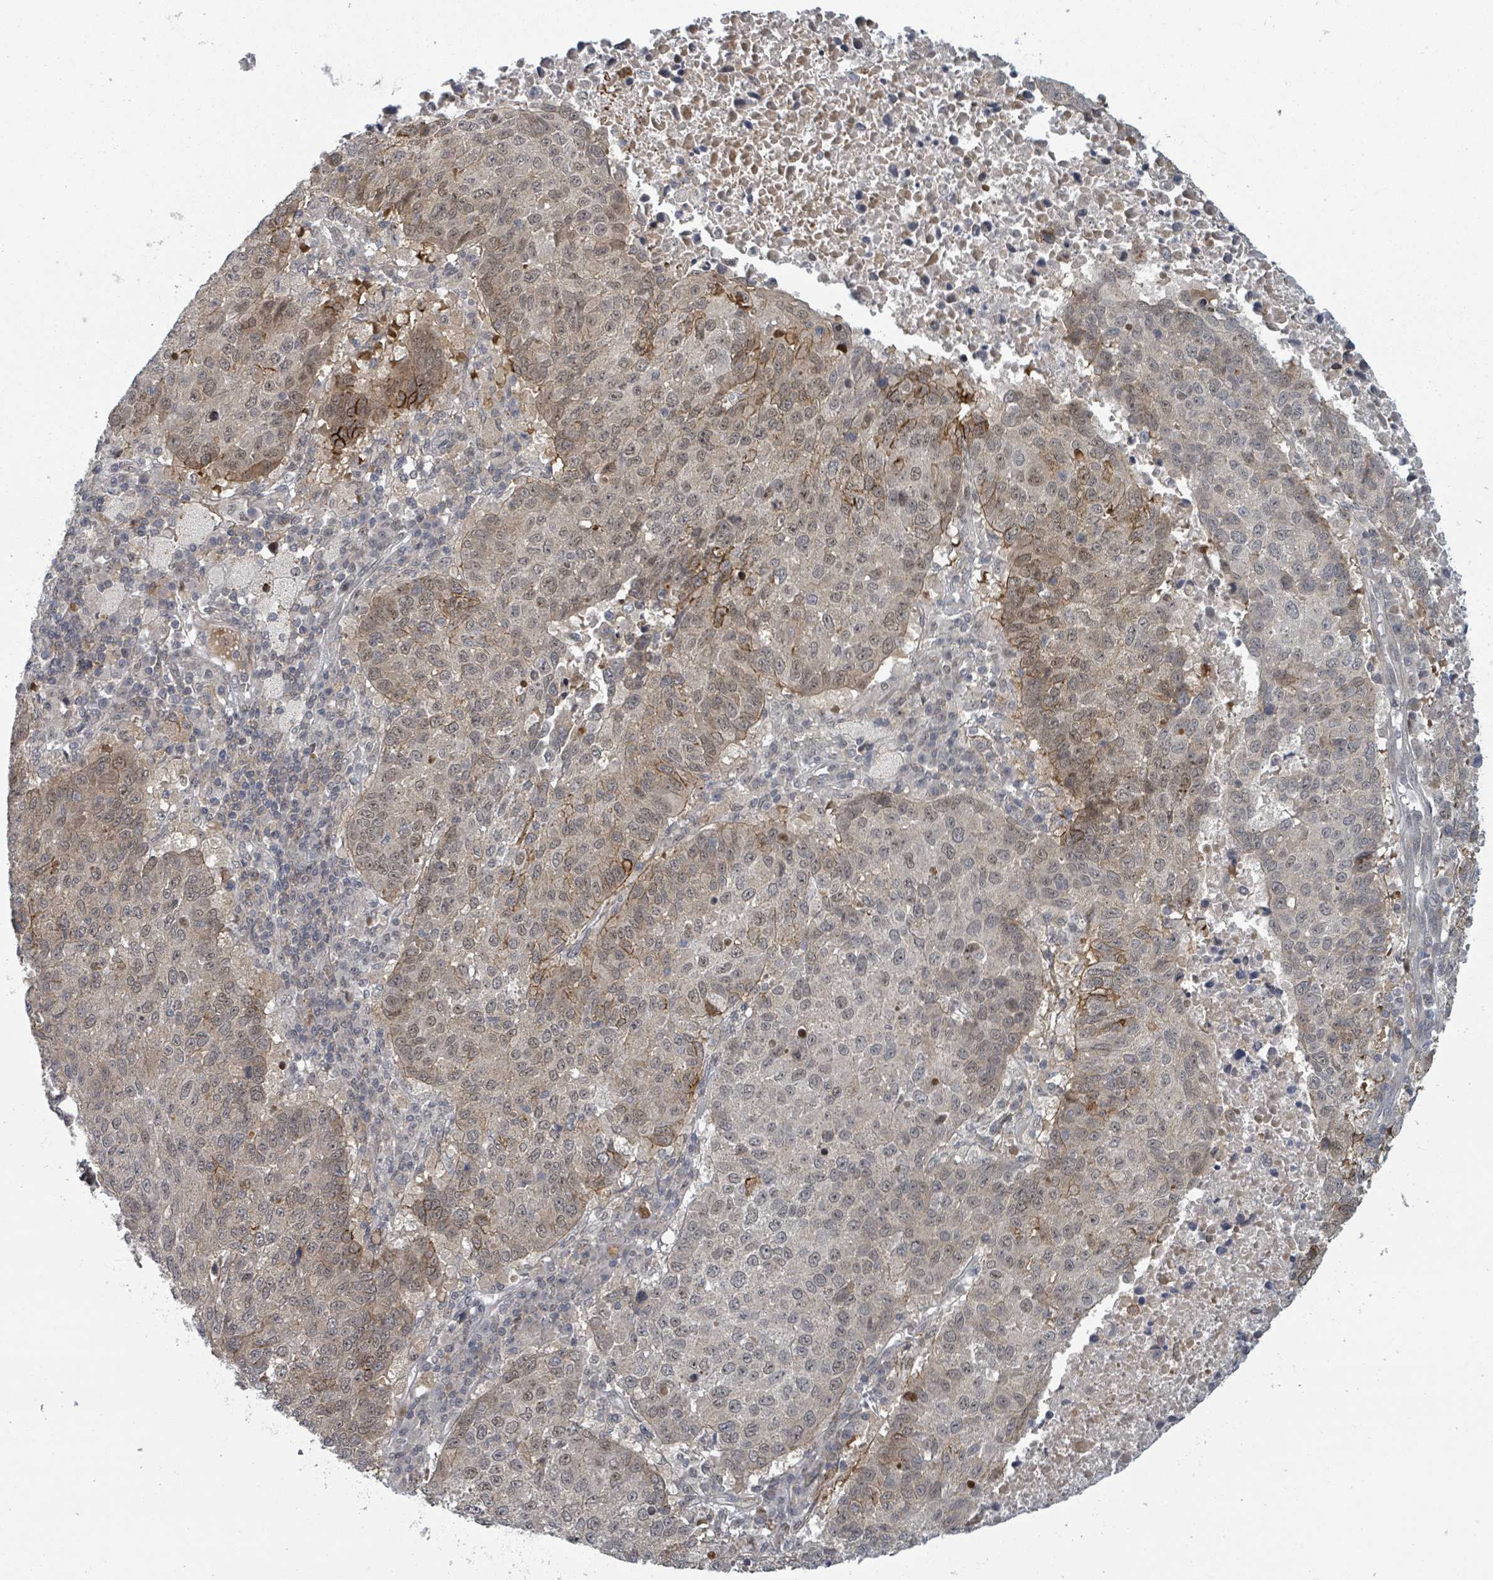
{"staining": {"intensity": "moderate", "quantity": "25%-75%", "location": "cytoplasmic/membranous,nuclear"}, "tissue": "lung cancer", "cell_type": "Tumor cells", "image_type": "cancer", "snomed": [{"axis": "morphology", "description": "Squamous cell carcinoma, NOS"}, {"axis": "topography", "description": "Lung"}], "caption": "Lung cancer tissue shows moderate cytoplasmic/membranous and nuclear expression in about 25%-75% of tumor cells Using DAB (3,3'-diaminobenzidine) (brown) and hematoxylin (blue) stains, captured at high magnification using brightfield microscopy.", "gene": "GTF3C1", "patient": {"sex": "male", "age": 73}}